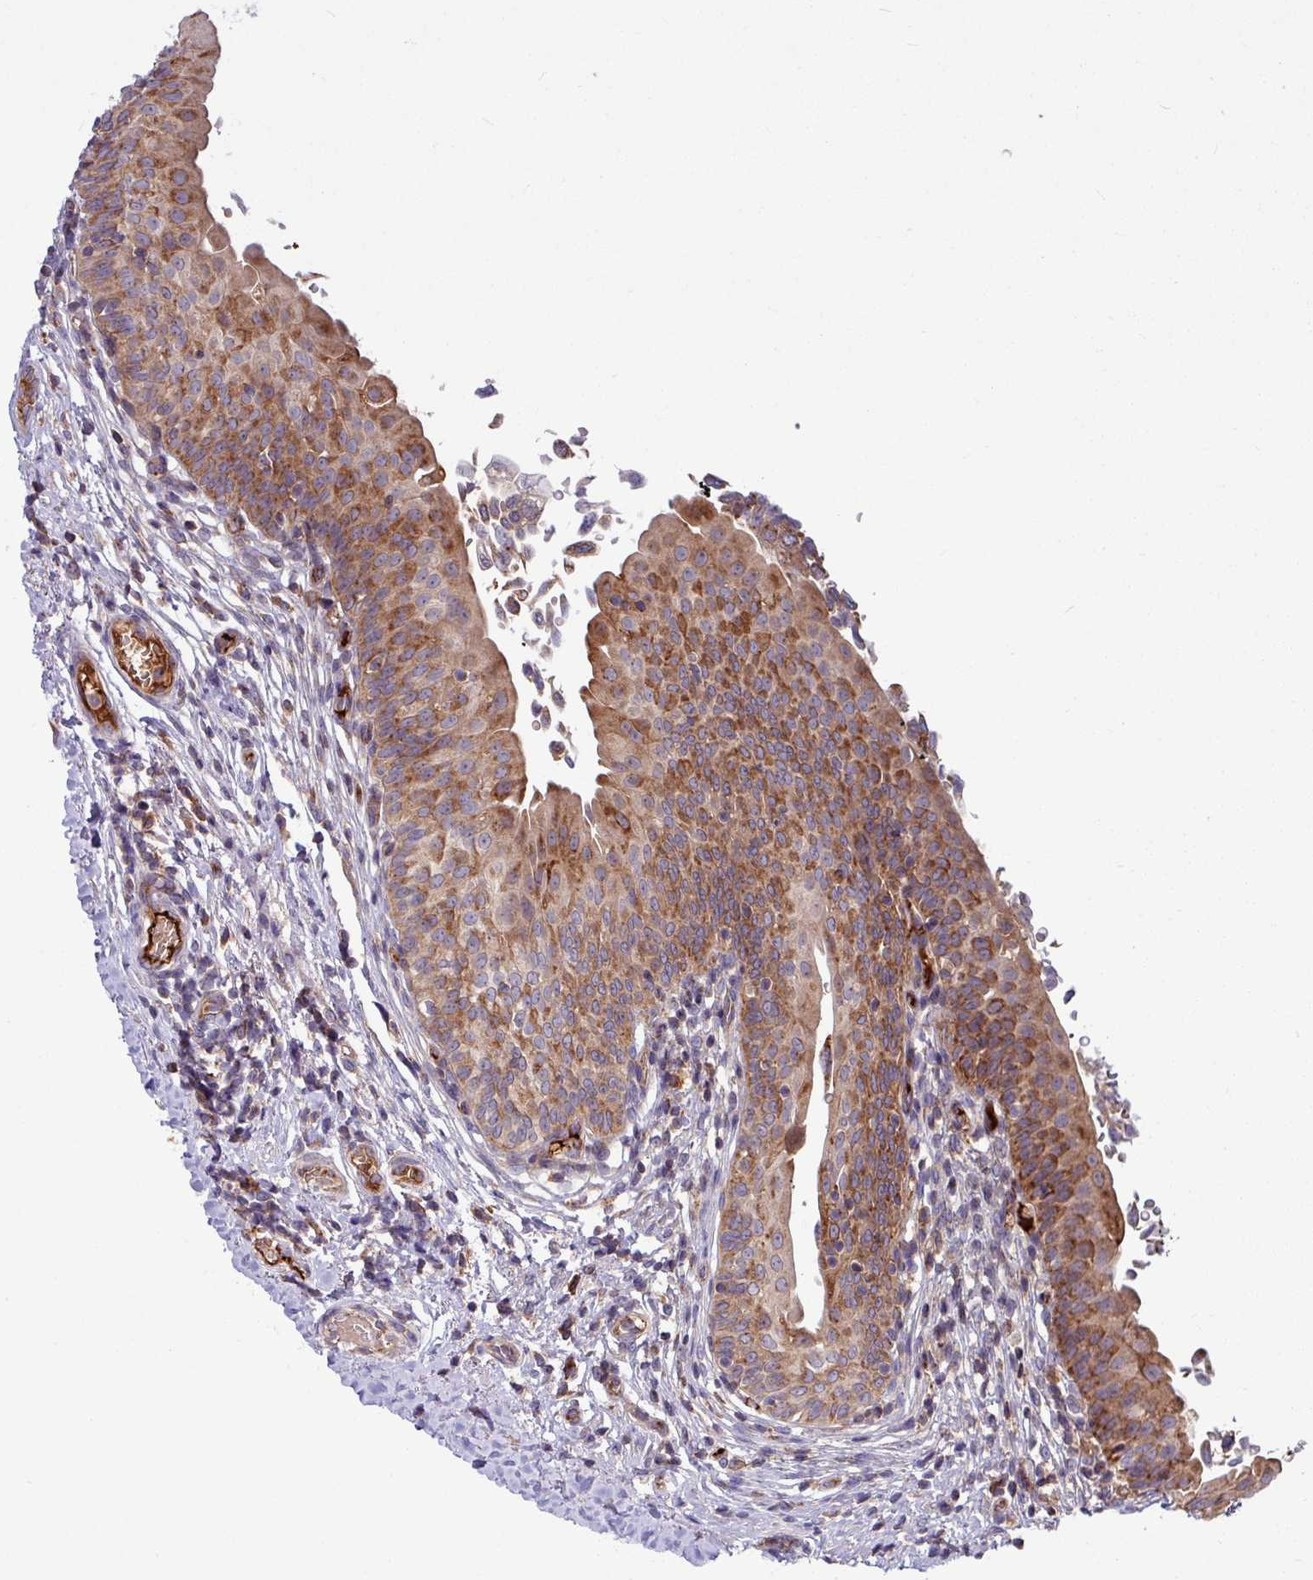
{"staining": {"intensity": "moderate", "quantity": ">75%", "location": "cytoplasmic/membranous"}, "tissue": "urothelial cancer", "cell_type": "Tumor cells", "image_type": "cancer", "snomed": [{"axis": "morphology", "description": "Urothelial carcinoma, NOS"}, {"axis": "topography", "description": "Urinary bladder"}], "caption": "IHC (DAB (3,3'-diaminobenzidine)) staining of human urothelial cancer exhibits moderate cytoplasmic/membranous protein staining in approximately >75% of tumor cells. (DAB IHC, brown staining for protein, blue staining for nuclei).", "gene": "LSM12", "patient": {"sex": "male", "age": 59}}